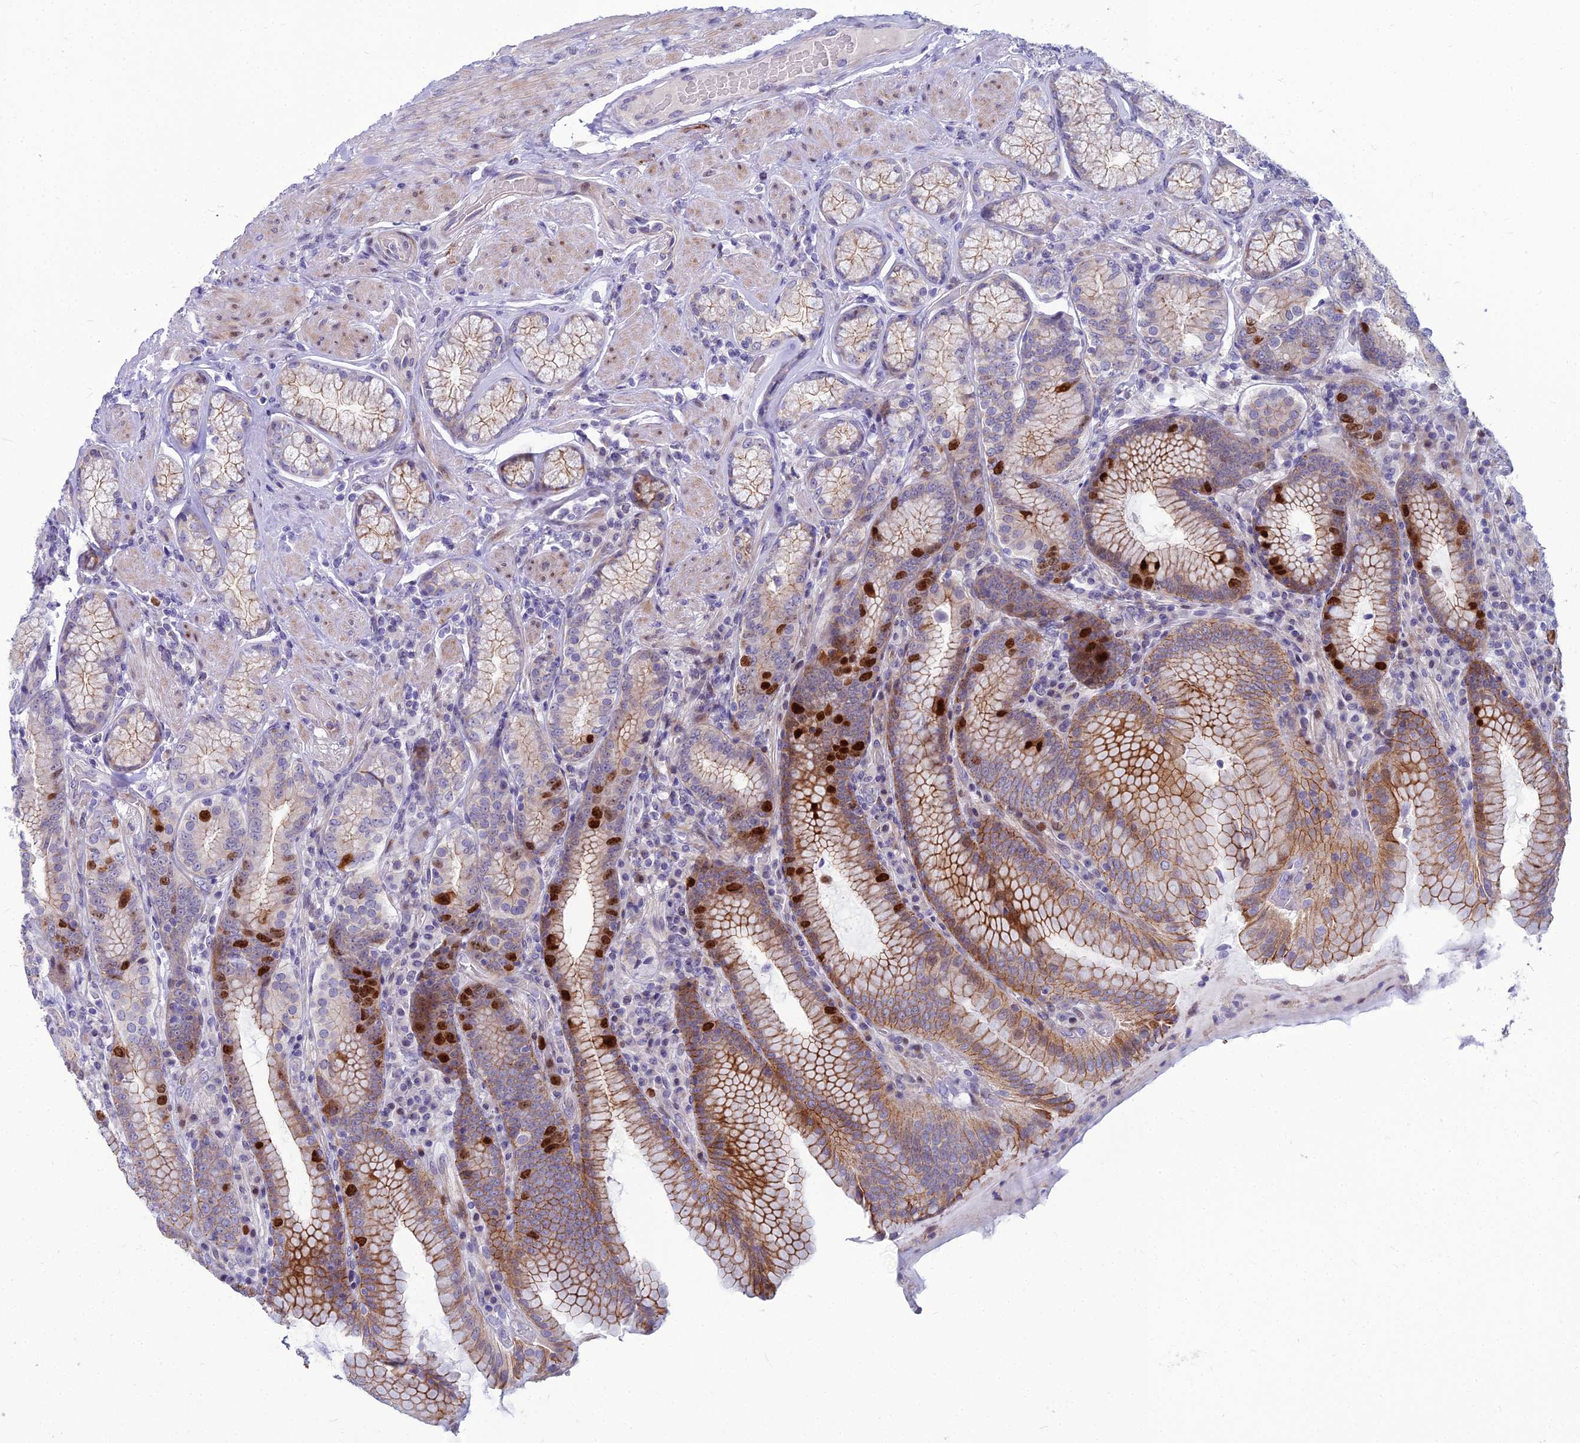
{"staining": {"intensity": "strong", "quantity": "<25%", "location": "cytoplasmic/membranous,nuclear"}, "tissue": "stomach", "cell_type": "Glandular cells", "image_type": "normal", "snomed": [{"axis": "morphology", "description": "Normal tissue, NOS"}, {"axis": "topography", "description": "Stomach, upper"}, {"axis": "topography", "description": "Stomach, lower"}], "caption": "The micrograph shows a brown stain indicating the presence of a protein in the cytoplasmic/membranous,nuclear of glandular cells in stomach.", "gene": "ENSG00000285920", "patient": {"sex": "female", "age": 76}}